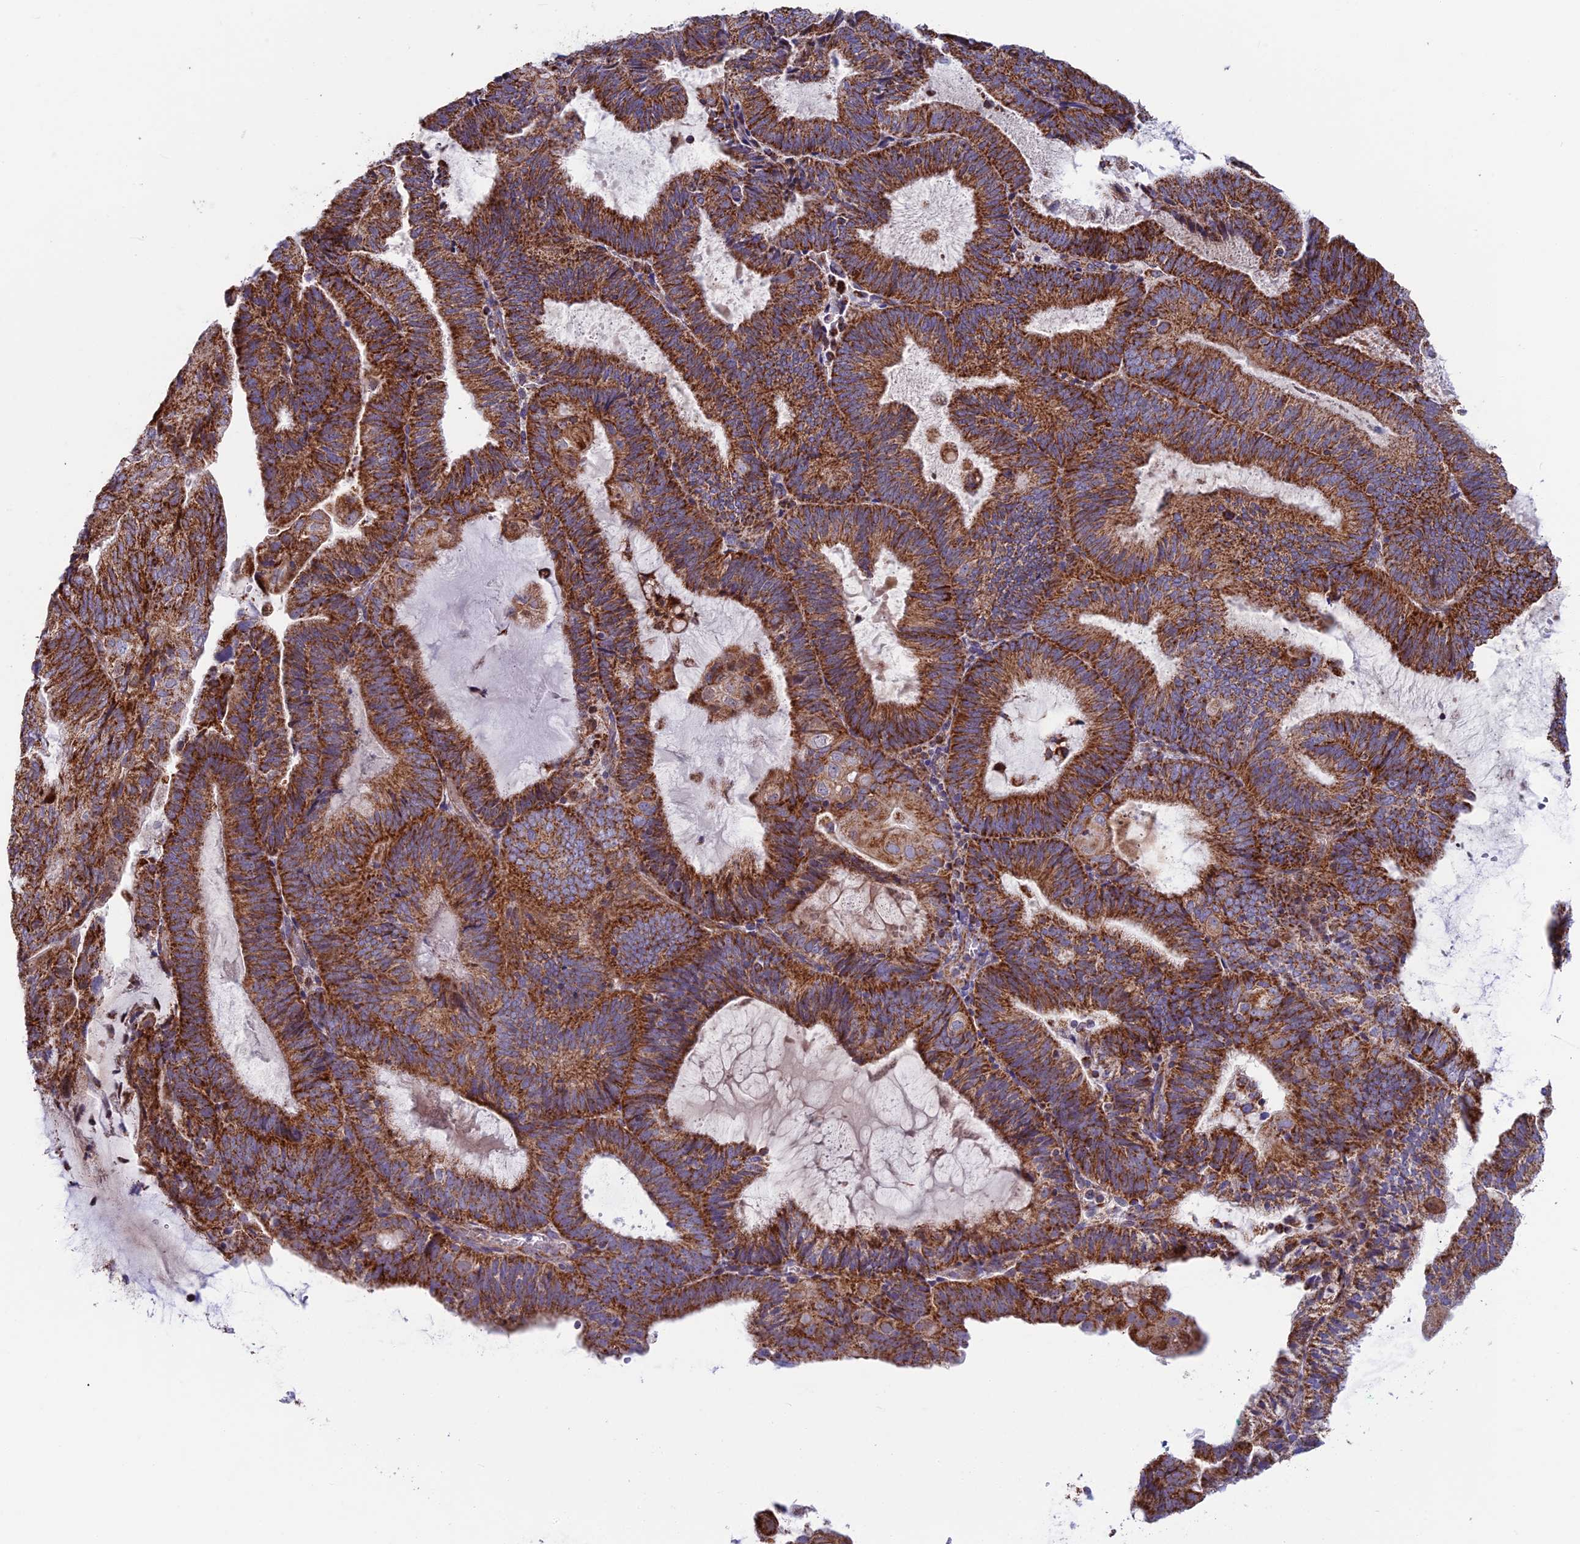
{"staining": {"intensity": "strong", "quantity": ">75%", "location": "cytoplasmic/membranous"}, "tissue": "endometrial cancer", "cell_type": "Tumor cells", "image_type": "cancer", "snomed": [{"axis": "morphology", "description": "Adenocarcinoma, NOS"}, {"axis": "topography", "description": "Endometrium"}], "caption": "Human endometrial cancer (adenocarcinoma) stained with a brown dye exhibits strong cytoplasmic/membranous positive positivity in about >75% of tumor cells.", "gene": "CS", "patient": {"sex": "female", "age": 81}}